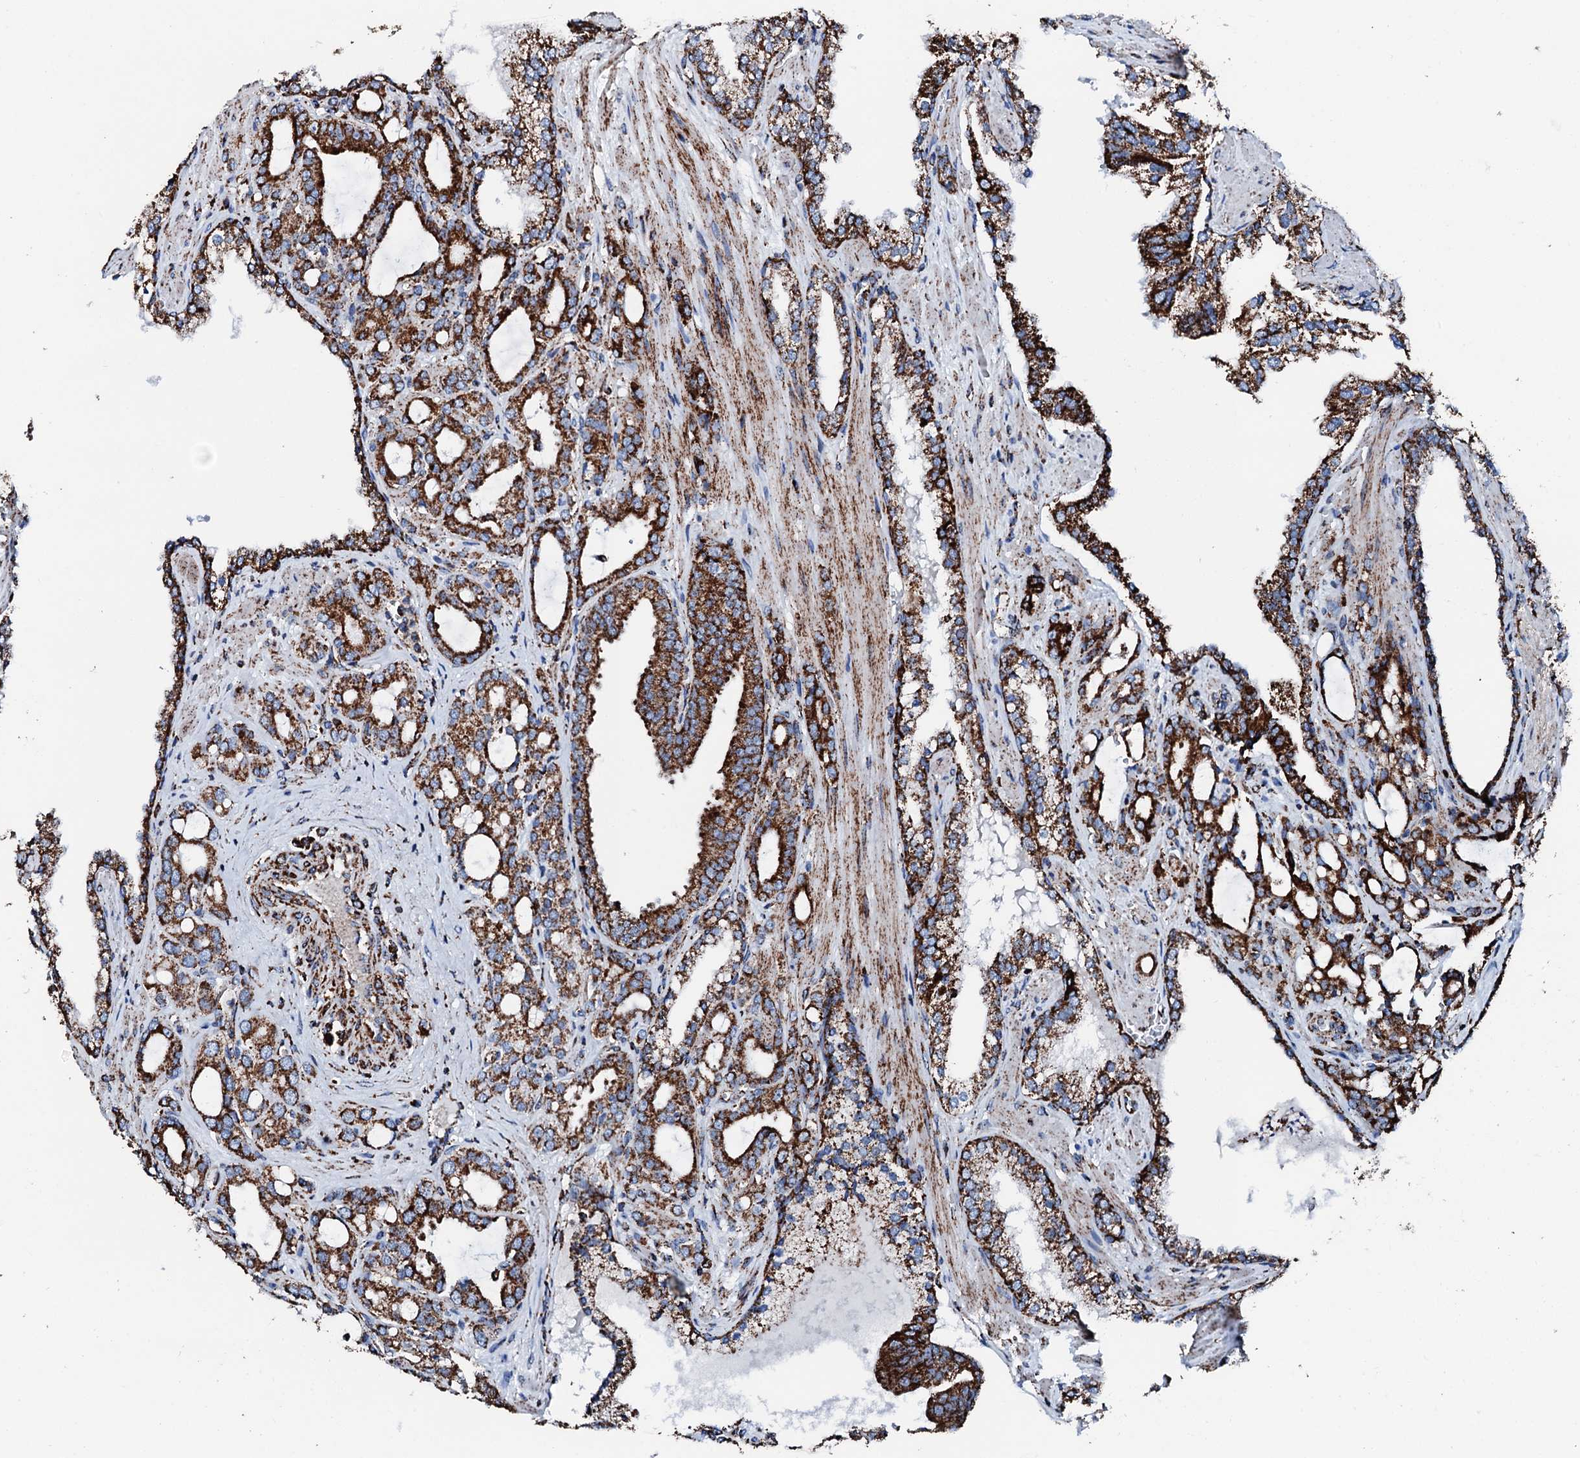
{"staining": {"intensity": "strong", "quantity": ">75%", "location": "cytoplasmic/membranous"}, "tissue": "prostate cancer", "cell_type": "Tumor cells", "image_type": "cancer", "snomed": [{"axis": "morphology", "description": "Adenocarcinoma, High grade"}, {"axis": "topography", "description": "Prostate"}], "caption": "Protein staining demonstrates strong cytoplasmic/membranous staining in approximately >75% of tumor cells in prostate cancer (high-grade adenocarcinoma). (brown staining indicates protein expression, while blue staining denotes nuclei).", "gene": "HADH", "patient": {"sex": "male", "age": 72}}